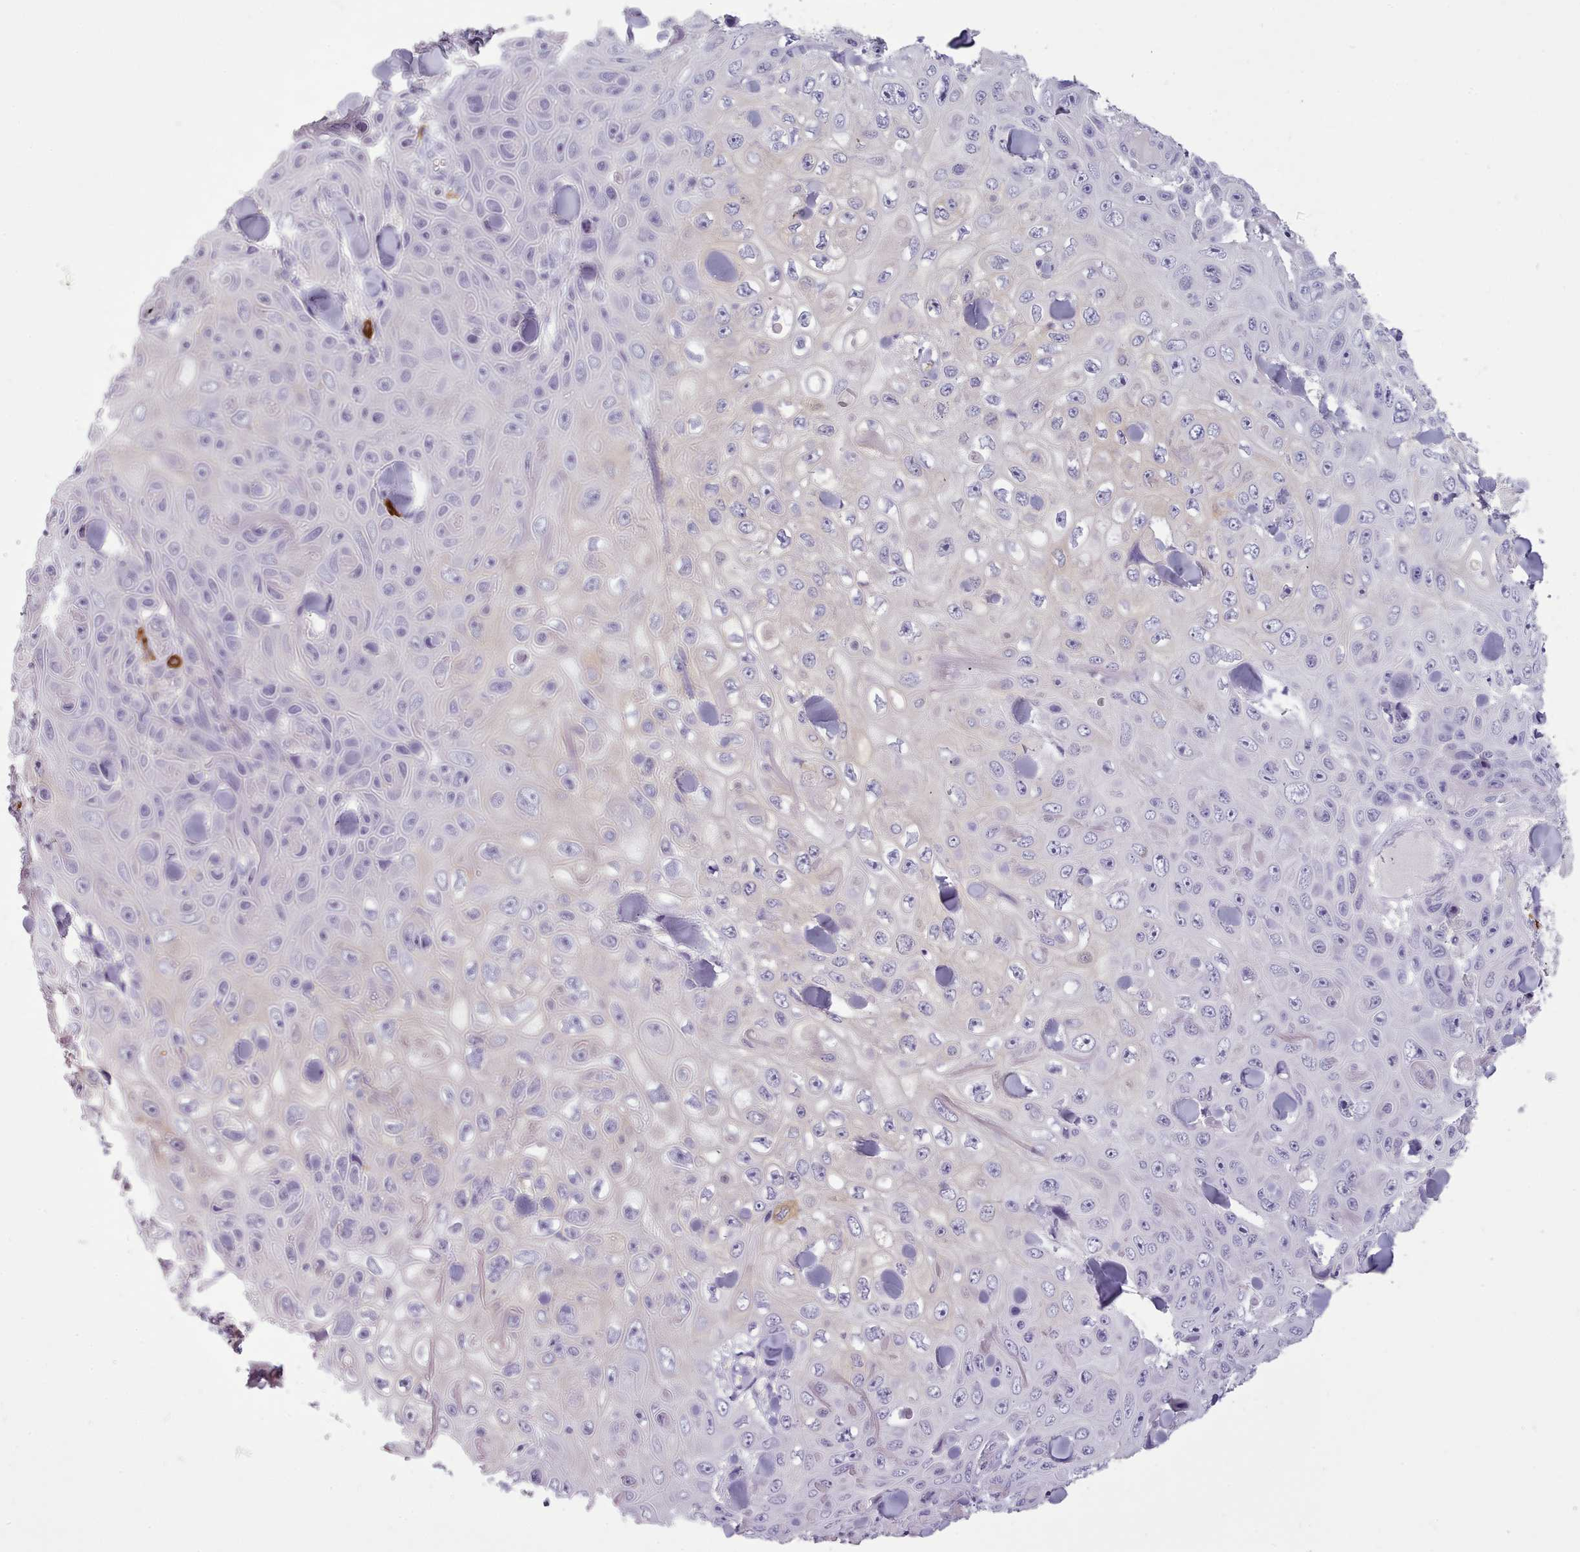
{"staining": {"intensity": "negative", "quantity": "none", "location": "none"}, "tissue": "skin cancer", "cell_type": "Tumor cells", "image_type": "cancer", "snomed": [{"axis": "morphology", "description": "Squamous cell carcinoma, NOS"}, {"axis": "topography", "description": "Skin"}], "caption": "Tumor cells are negative for protein expression in human skin cancer (squamous cell carcinoma).", "gene": "NDST2", "patient": {"sex": "male", "age": 82}}